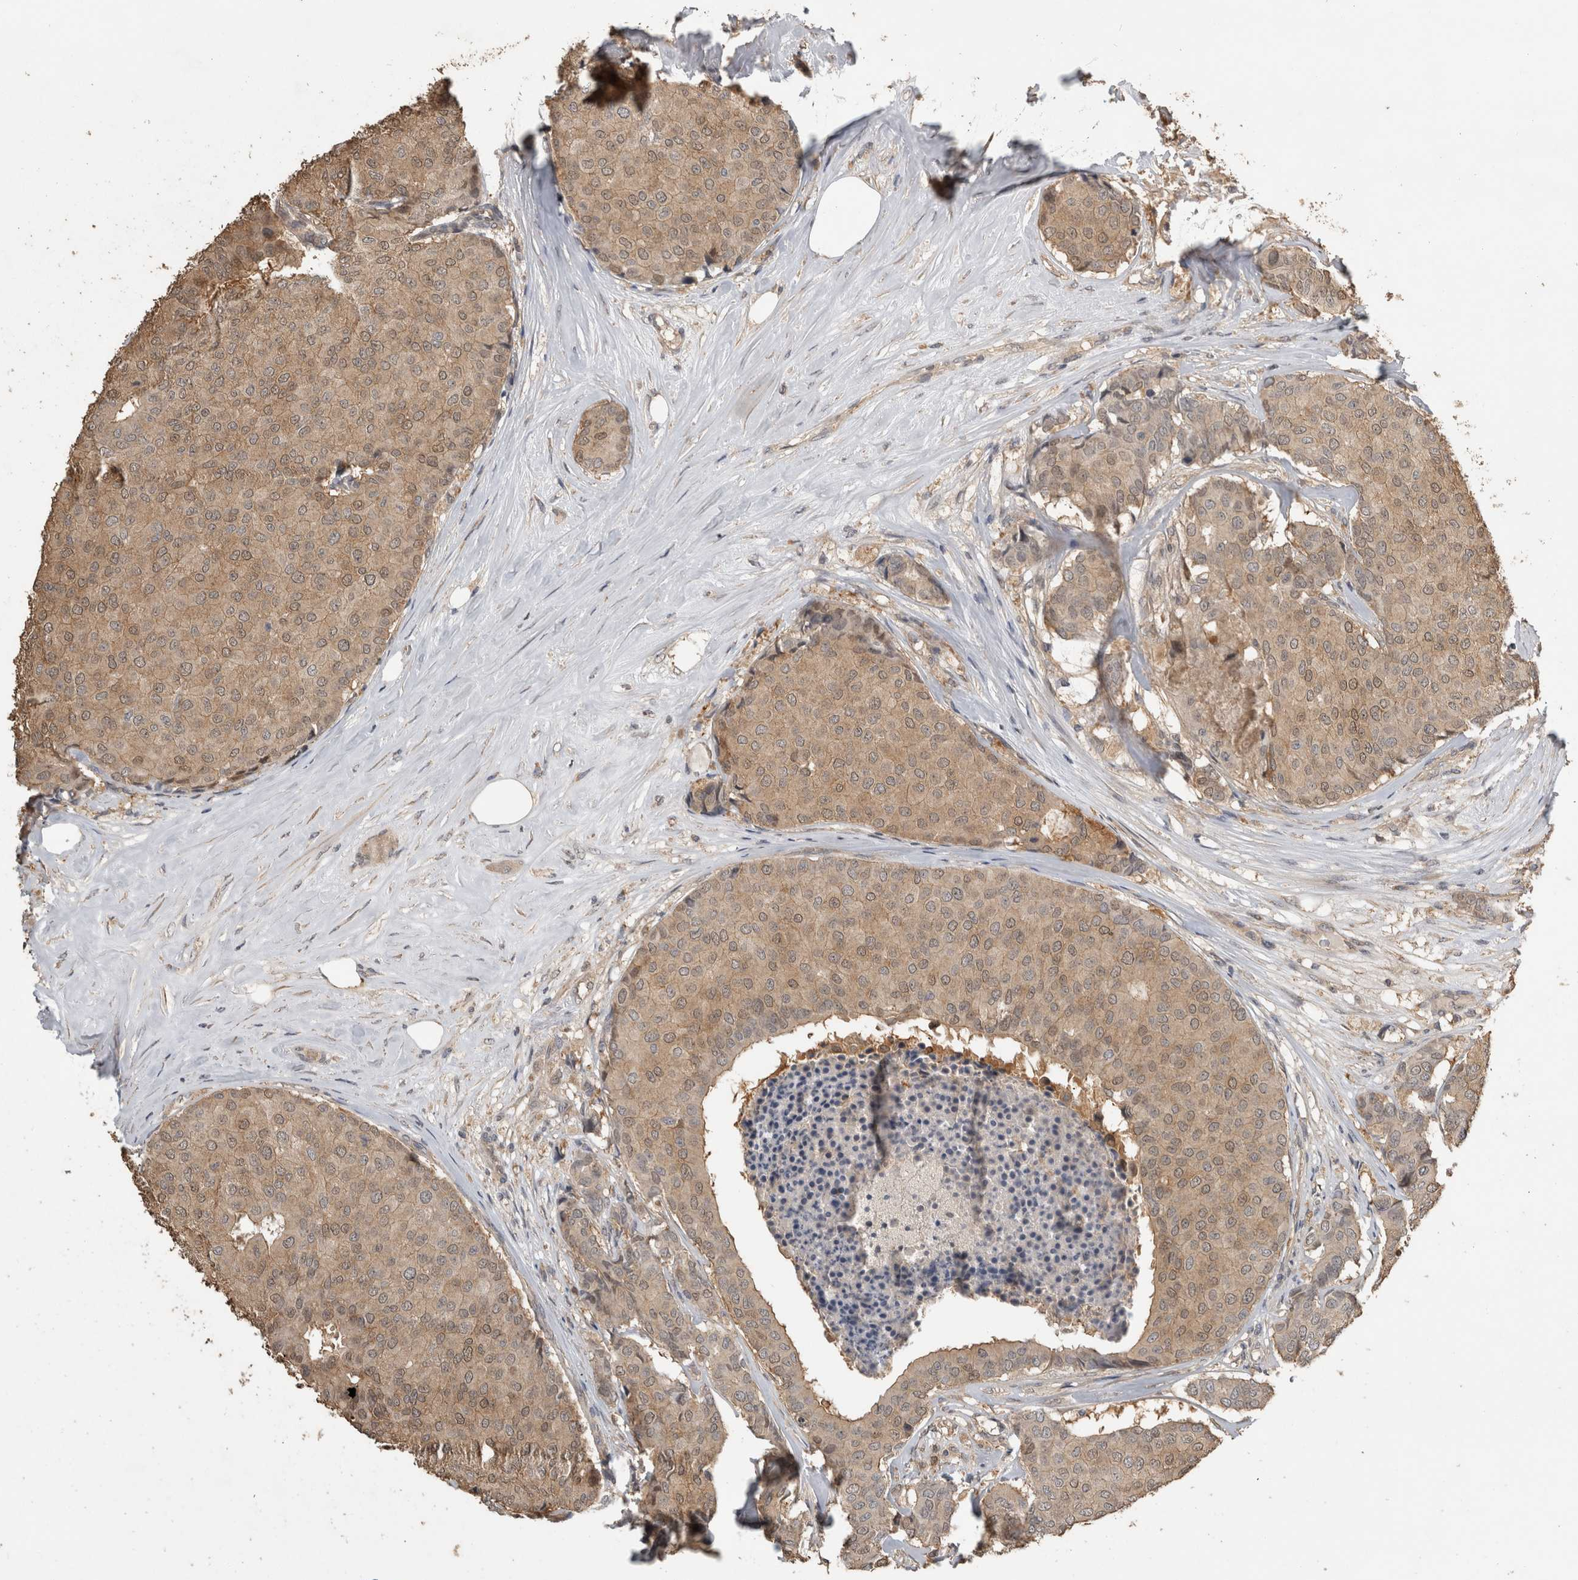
{"staining": {"intensity": "weak", "quantity": ">75%", "location": "cytoplasmic/membranous"}, "tissue": "breast cancer", "cell_type": "Tumor cells", "image_type": "cancer", "snomed": [{"axis": "morphology", "description": "Duct carcinoma"}, {"axis": "topography", "description": "Breast"}], "caption": "An image showing weak cytoplasmic/membranous staining in about >75% of tumor cells in breast cancer (invasive ductal carcinoma), as visualized by brown immunohistochemical staining.", "gene": "RHPN1", "patient": {"sex": "female", "age": 75}}